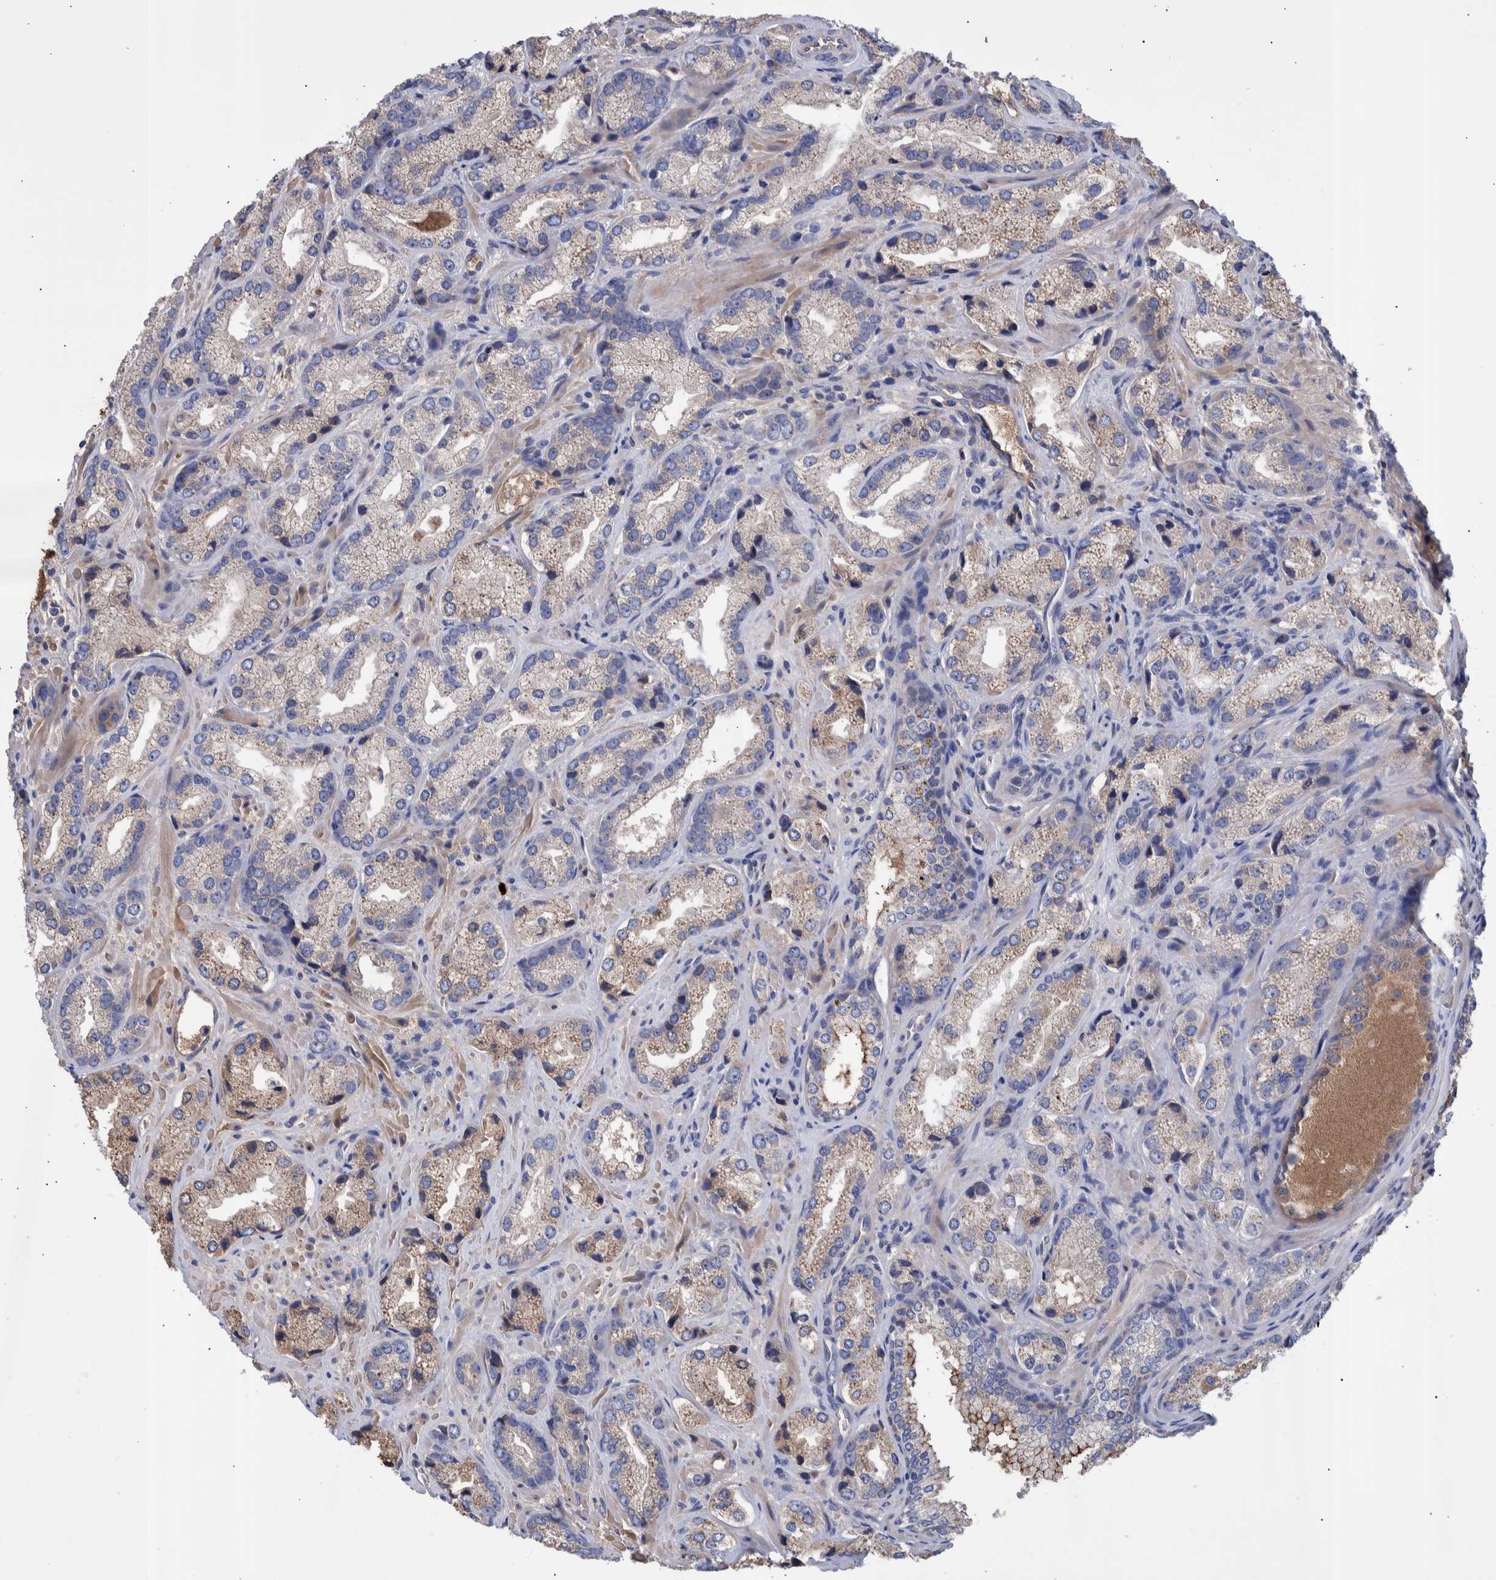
{"staining": {"intensity": "negative", "quantity": "none", "location": "none"}, "tissue": "prostate cancer", "cell_type": "Tumor cells", "image_type": "cancer", "snomed": [{"axis": "morphology", "description": "Adenocarcinoma, High grade"}, {"axis": "topography", "description": "Prostate"}], "caption": "This photomicrograph is of prostate cancer stained with immunohistochemistry to label a protein in brown with the nuclei are counter-stained blue. There is no positivity in tumor cells.", "gene": "DLL4", "patient": {"sex": "male", "age": 63}}